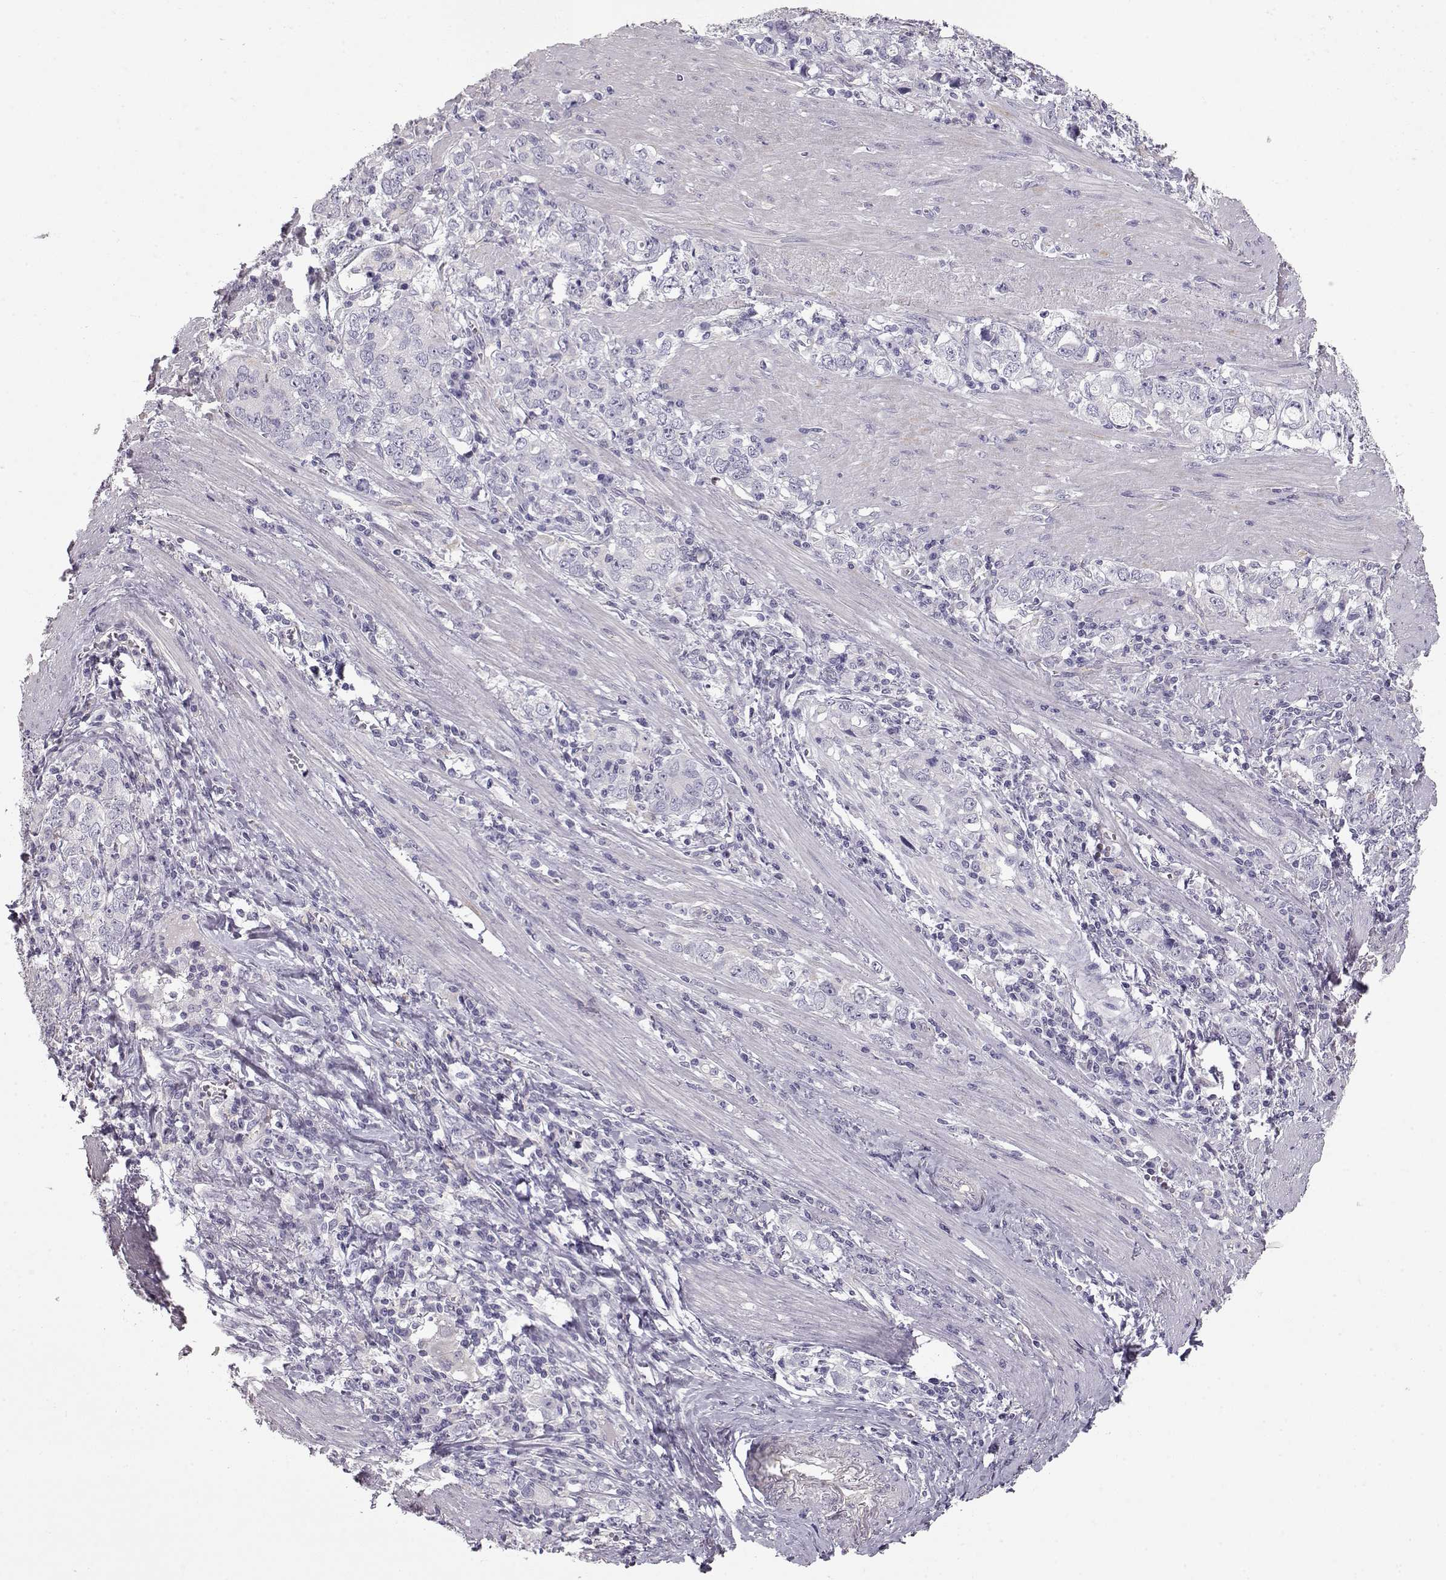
{"staining": {"intensity": "negative", "quantity": "none", "location": "none"}, "tissue": "stomach cancer", "cell_type": "Tumor cells", "image_type": "cancer", "snomed": [{"axis": "morphology", "description": "Adenocarcinoma, NOS"}, {"axis": "topography", "description": "Stomach, lower"}], "caption": "Immunohistochemistry of human stomach cancer (adenocarcinoma) exhibits no positivity in tumor cells.", "gene": "SLC18A1", "patient": {"sex": "female", "age": 72}}